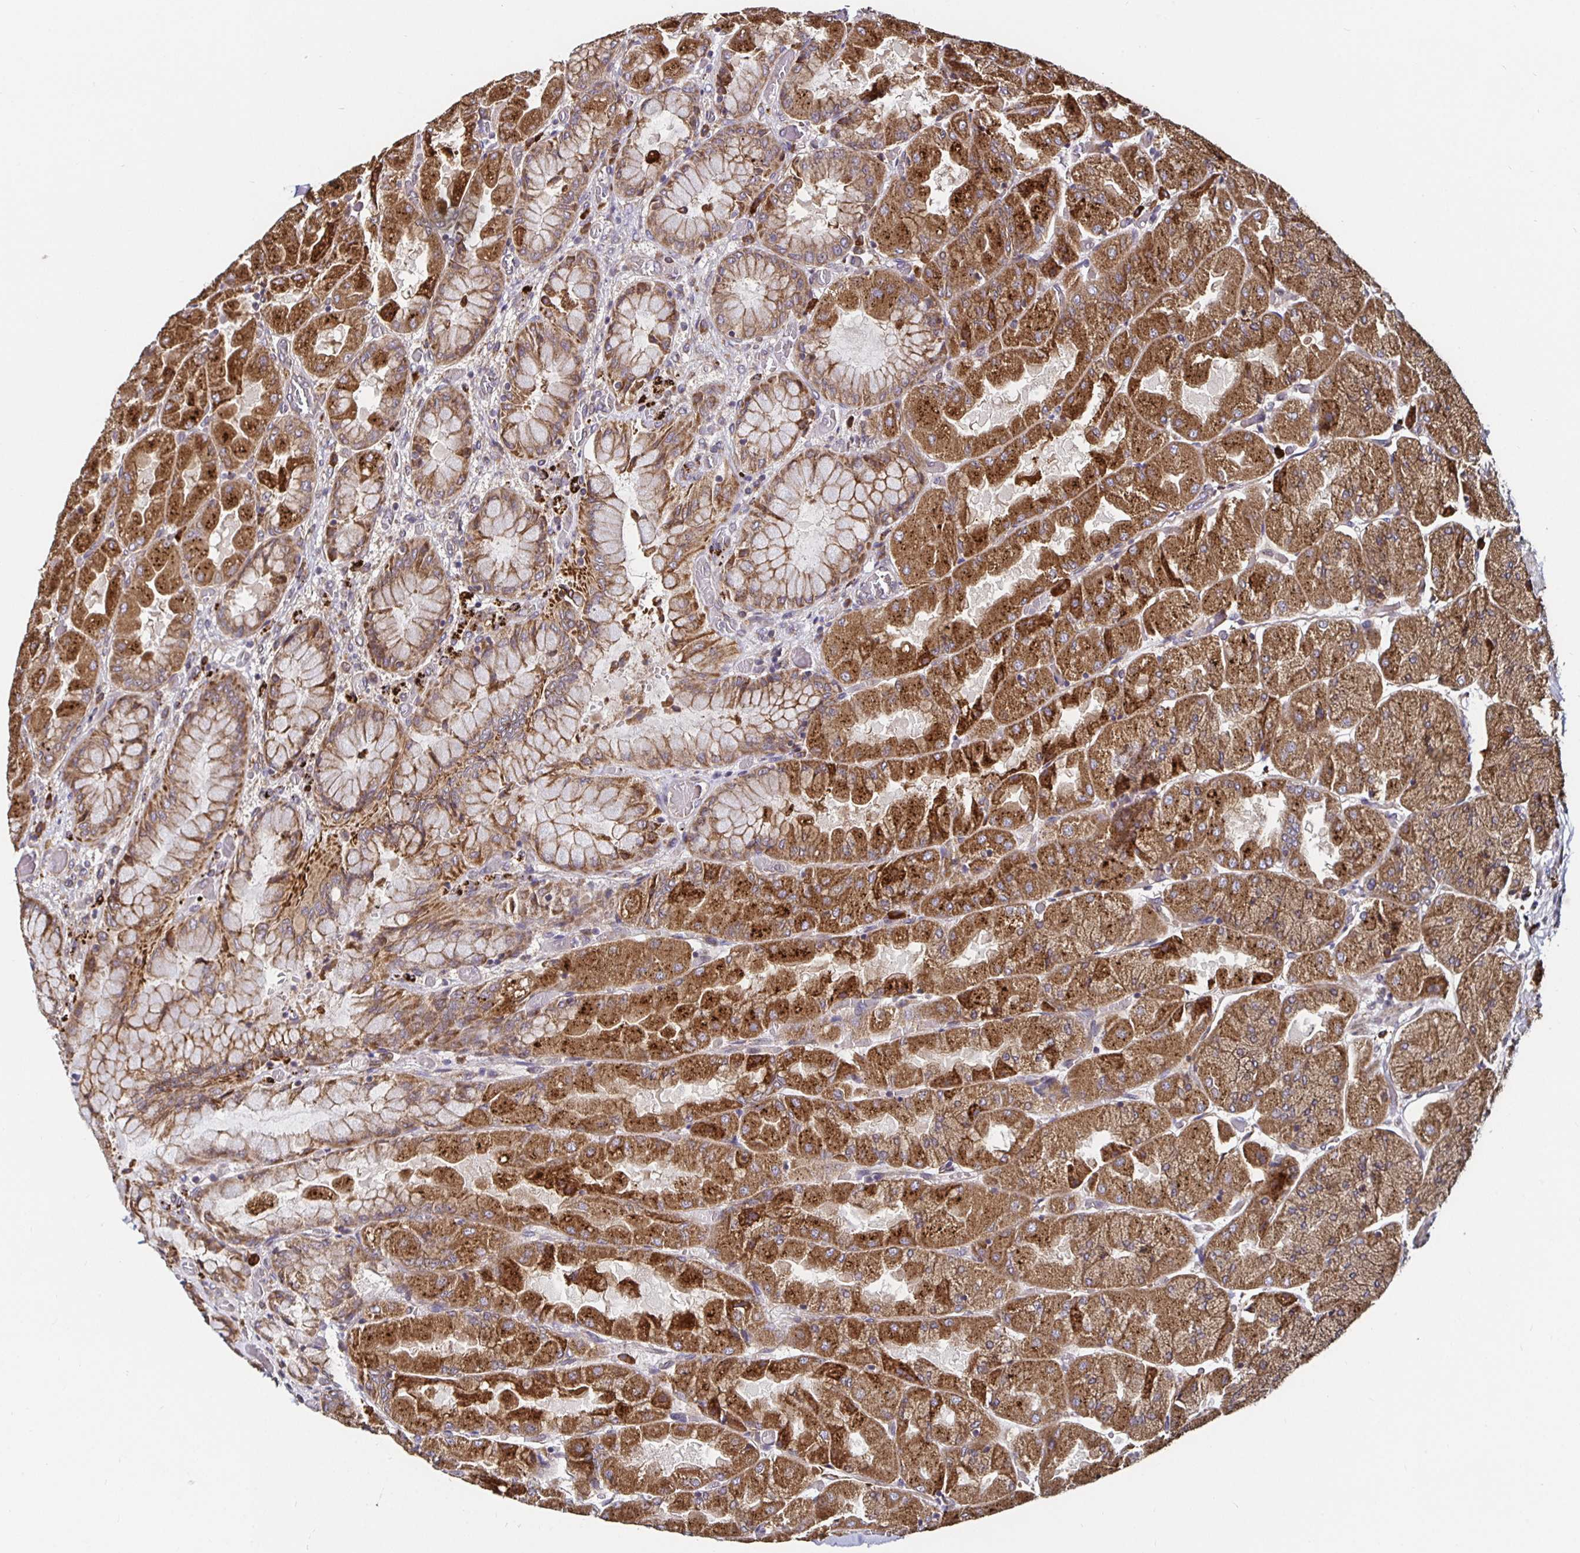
{"staining": {"intensity": "strong", "quantity": ">75%", "location": "cytoplasmic/membranous"}, "tissue": "stomach", "cell_type": "Glandular cells", "image_type": "normal", "snomed": [{"axis": "morphology", "description": "Normal tissue, NOS"}, {"axis": "topography", "description": "Stomach"}], "caption": "Glandular cells exhibit high levels of strong cytoplasmic/membranous expression in approximately >75% of cells in unremarkable human stomach. The protein of interest is shown in brown color, while the nuclei are stained blue.", "gene": "MLST8", "patient": {"sex": "female", "age": 61}}